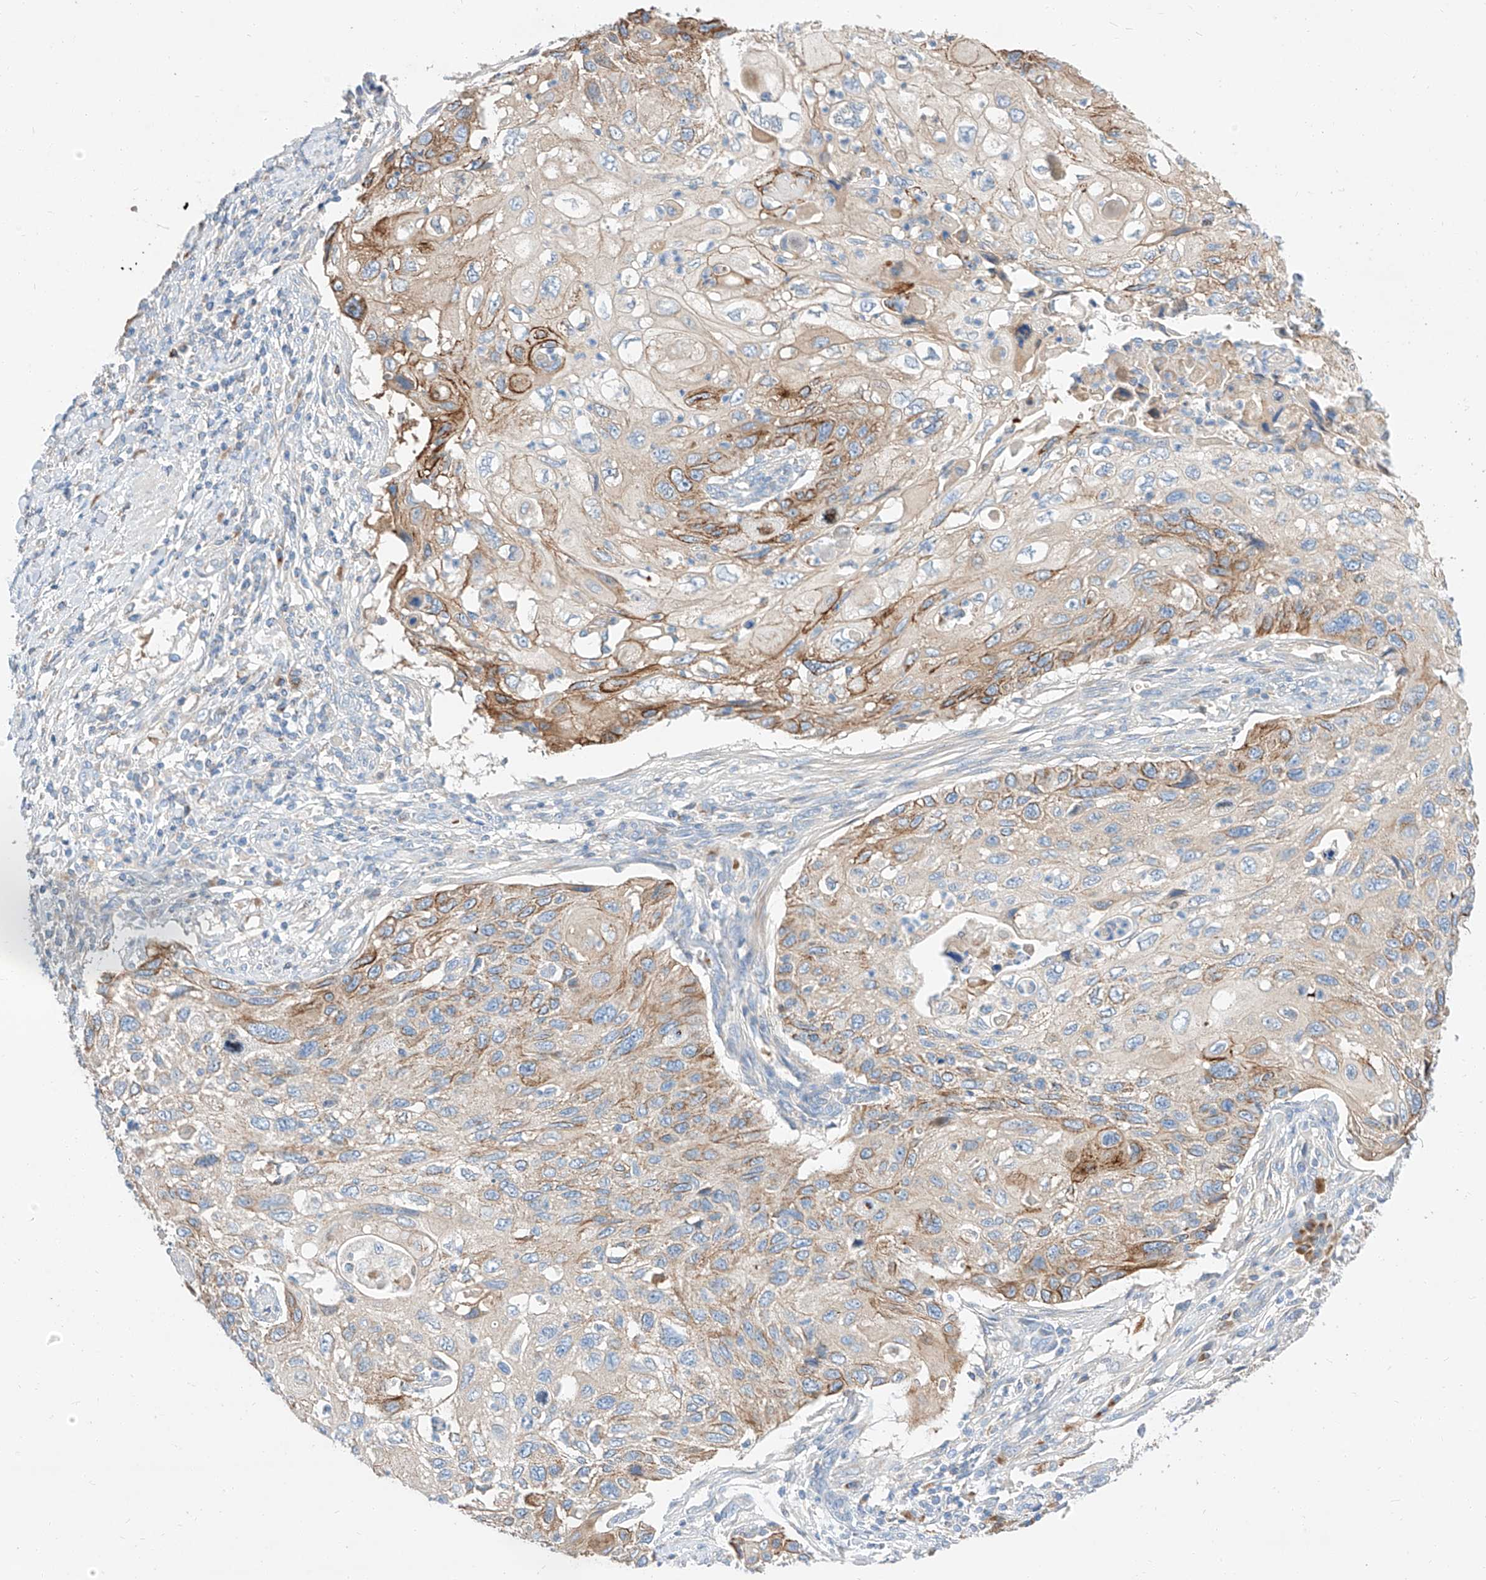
{"staining": {"intensity": "moderate", "quantity": "25%-75%", "location": "cytoplasmic/membranous"}, "tissue": "cervical cancer", "cell_type": "Tumor cells", "image_type": "cancer", "snomed": [{"axis": "morphology", "description": "Squamous cell carcinoma, NOS"}, {"axis": "topography", "description": "Cervix"}], "caption": "Tumor cells reveal moderate cytoplasmic/membranous staining in approximately 25%-75% of cells in squamous cell carcinoma (cervical).", "gene": "MAP7", "patient": {"sex": "female", "age": 70}}